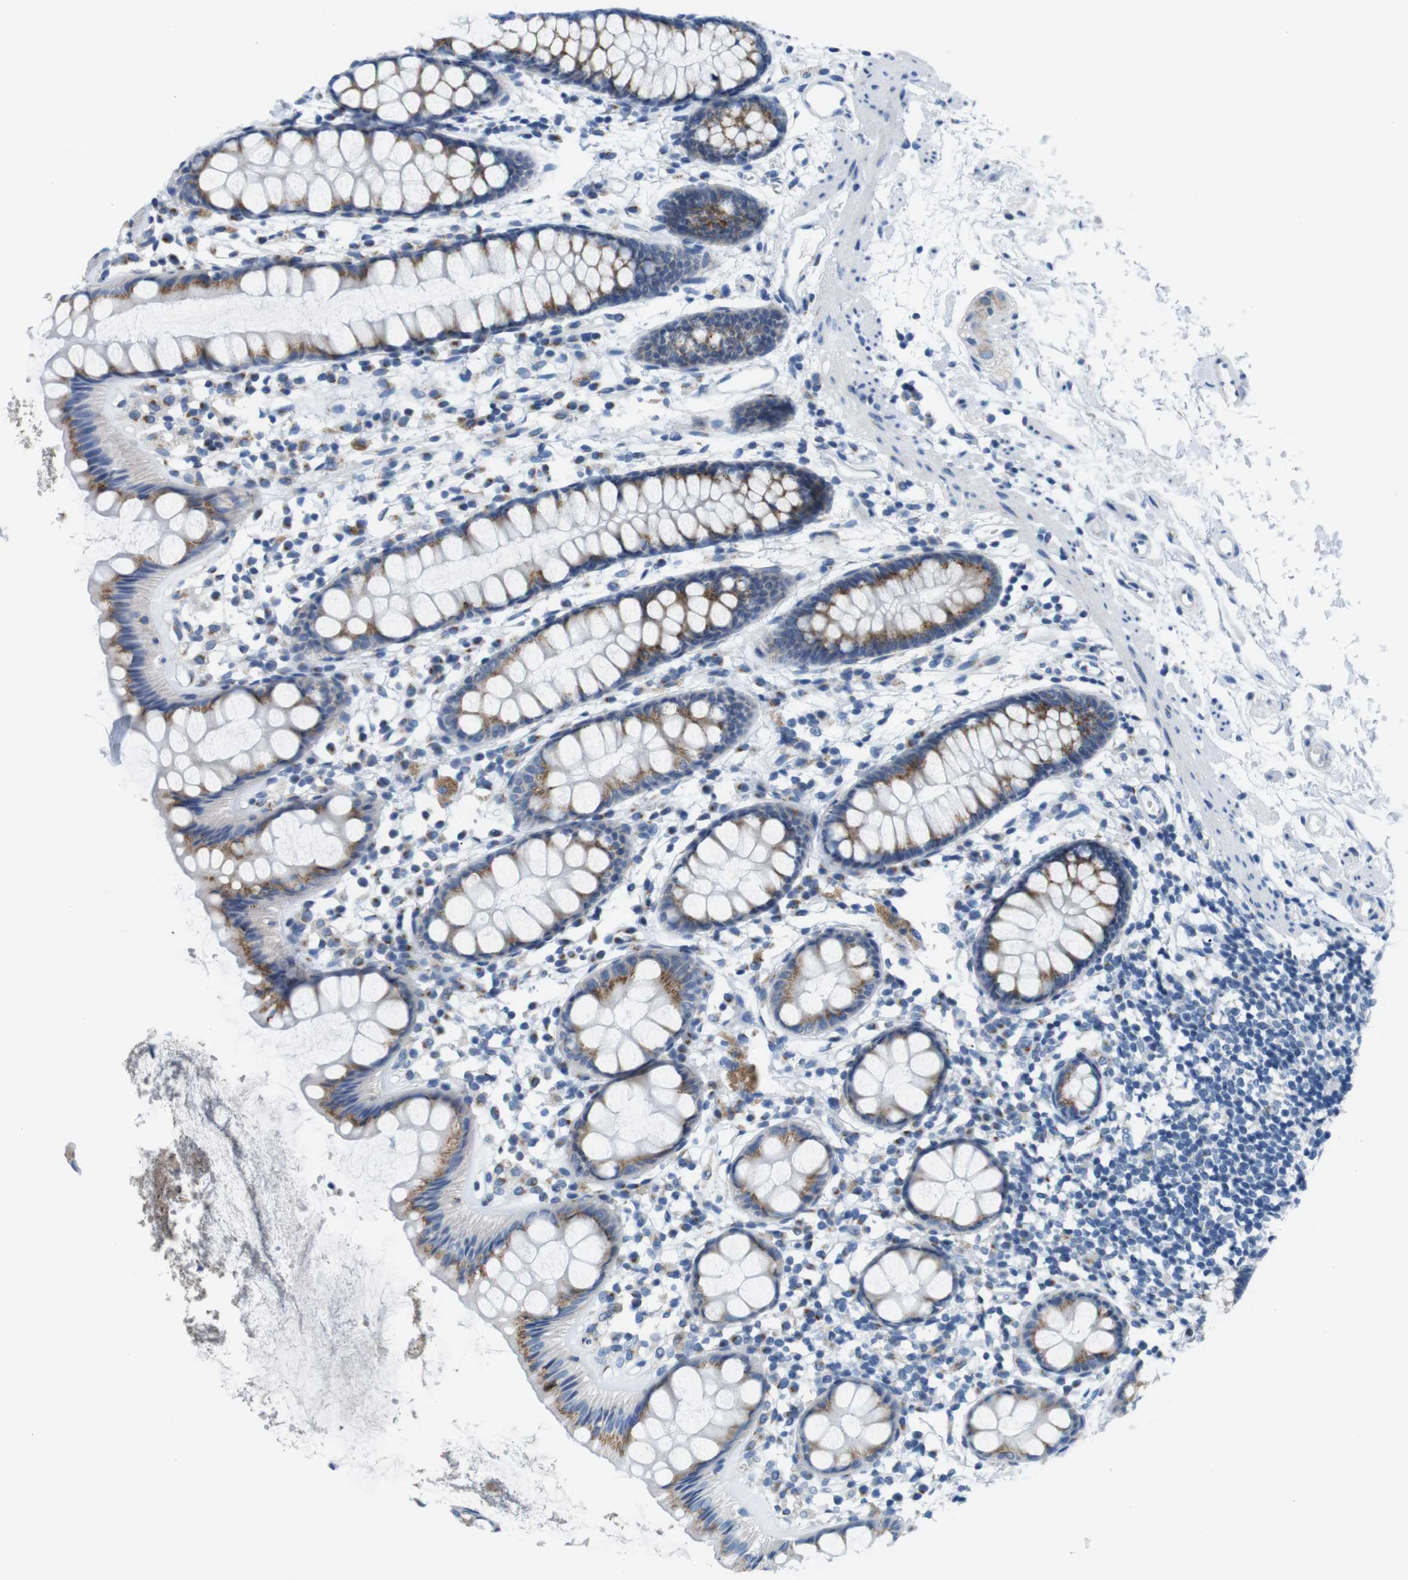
{"staining": {"intensity": "moderate", "quantity": ">75%", "location": "cytoplasmic/membranous"}, "tissue": "rectum", "cell_type": "Glandular cells", "image_type": "normal", "snomed": [{"axis": "morphology", "description": "Normal tissue, NOS"}, {"axis": "topography", "description": "Rectum"}], "caption": "IHC histopathology image of unremarkable rectum: rectum stained using immunohistochemistry displays medium levels of moderate protein expression localized specifically in the cytoplasmic/membranous of glandular cells, appearing as a cytoplasmic/membranous brown color.", "gene": "GOLGA2", "patient": {"sex": "female", "age": 66}}